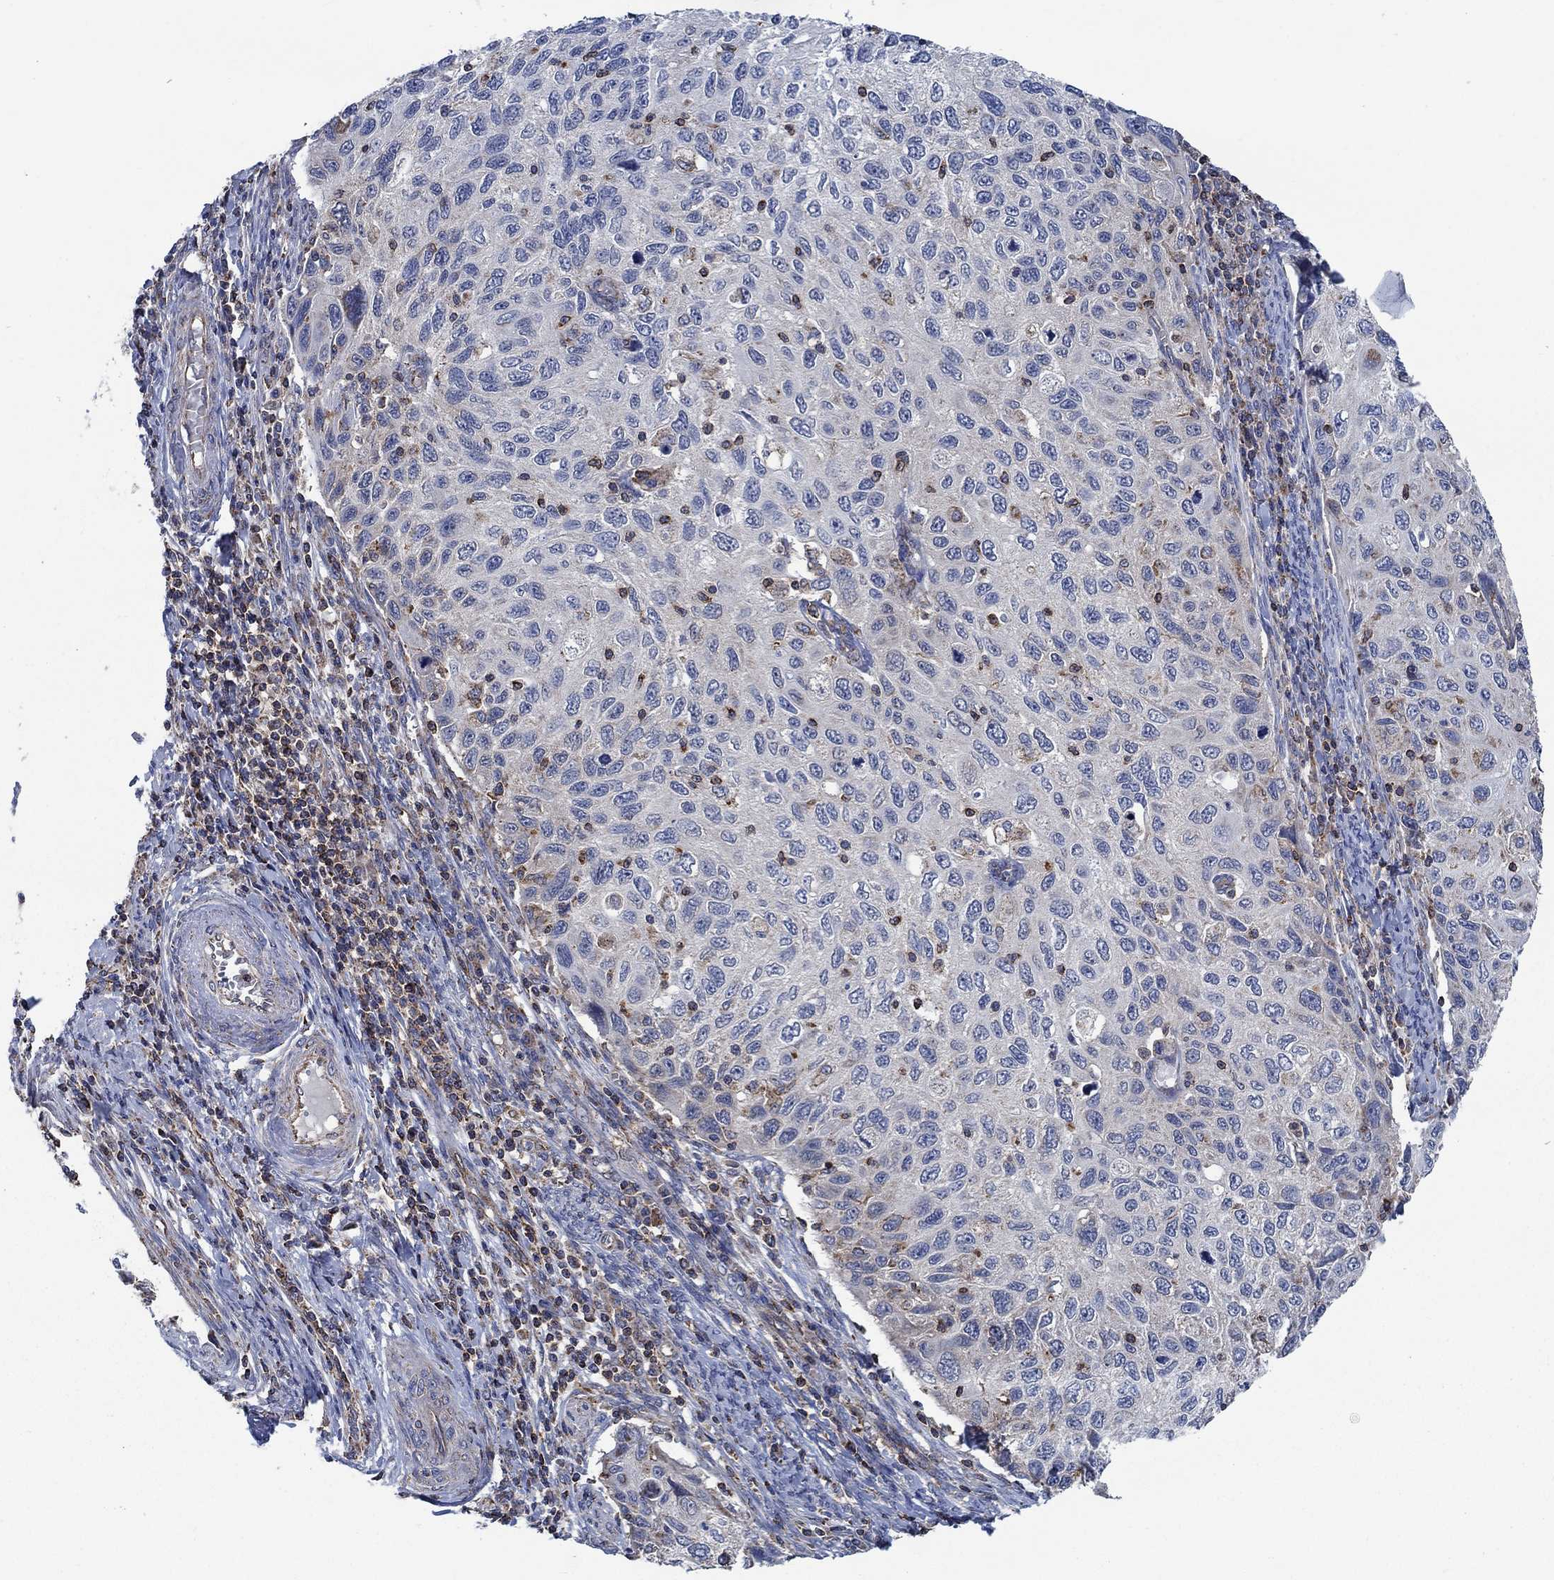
{"staining": {"intensity": "weak", "quantity": "25%-75%", "location": "cytoplasmic/membranous"}, "tissue": "cervical cancer", "cell_type": "Tumor cells", "image_type": "cancer", "snomed": [{"axis": "morphology", "description": "Squamous cell carcinoma, NOS"}, {"axis": "topography", "description": "Cervix"}], "caption": "Human cervical squamous cell carcinoma stained with a protein marker reveals weak staining in tumor cells.", "gene": "STXBP6", "patient": {"sex": "female", "age": 70}}